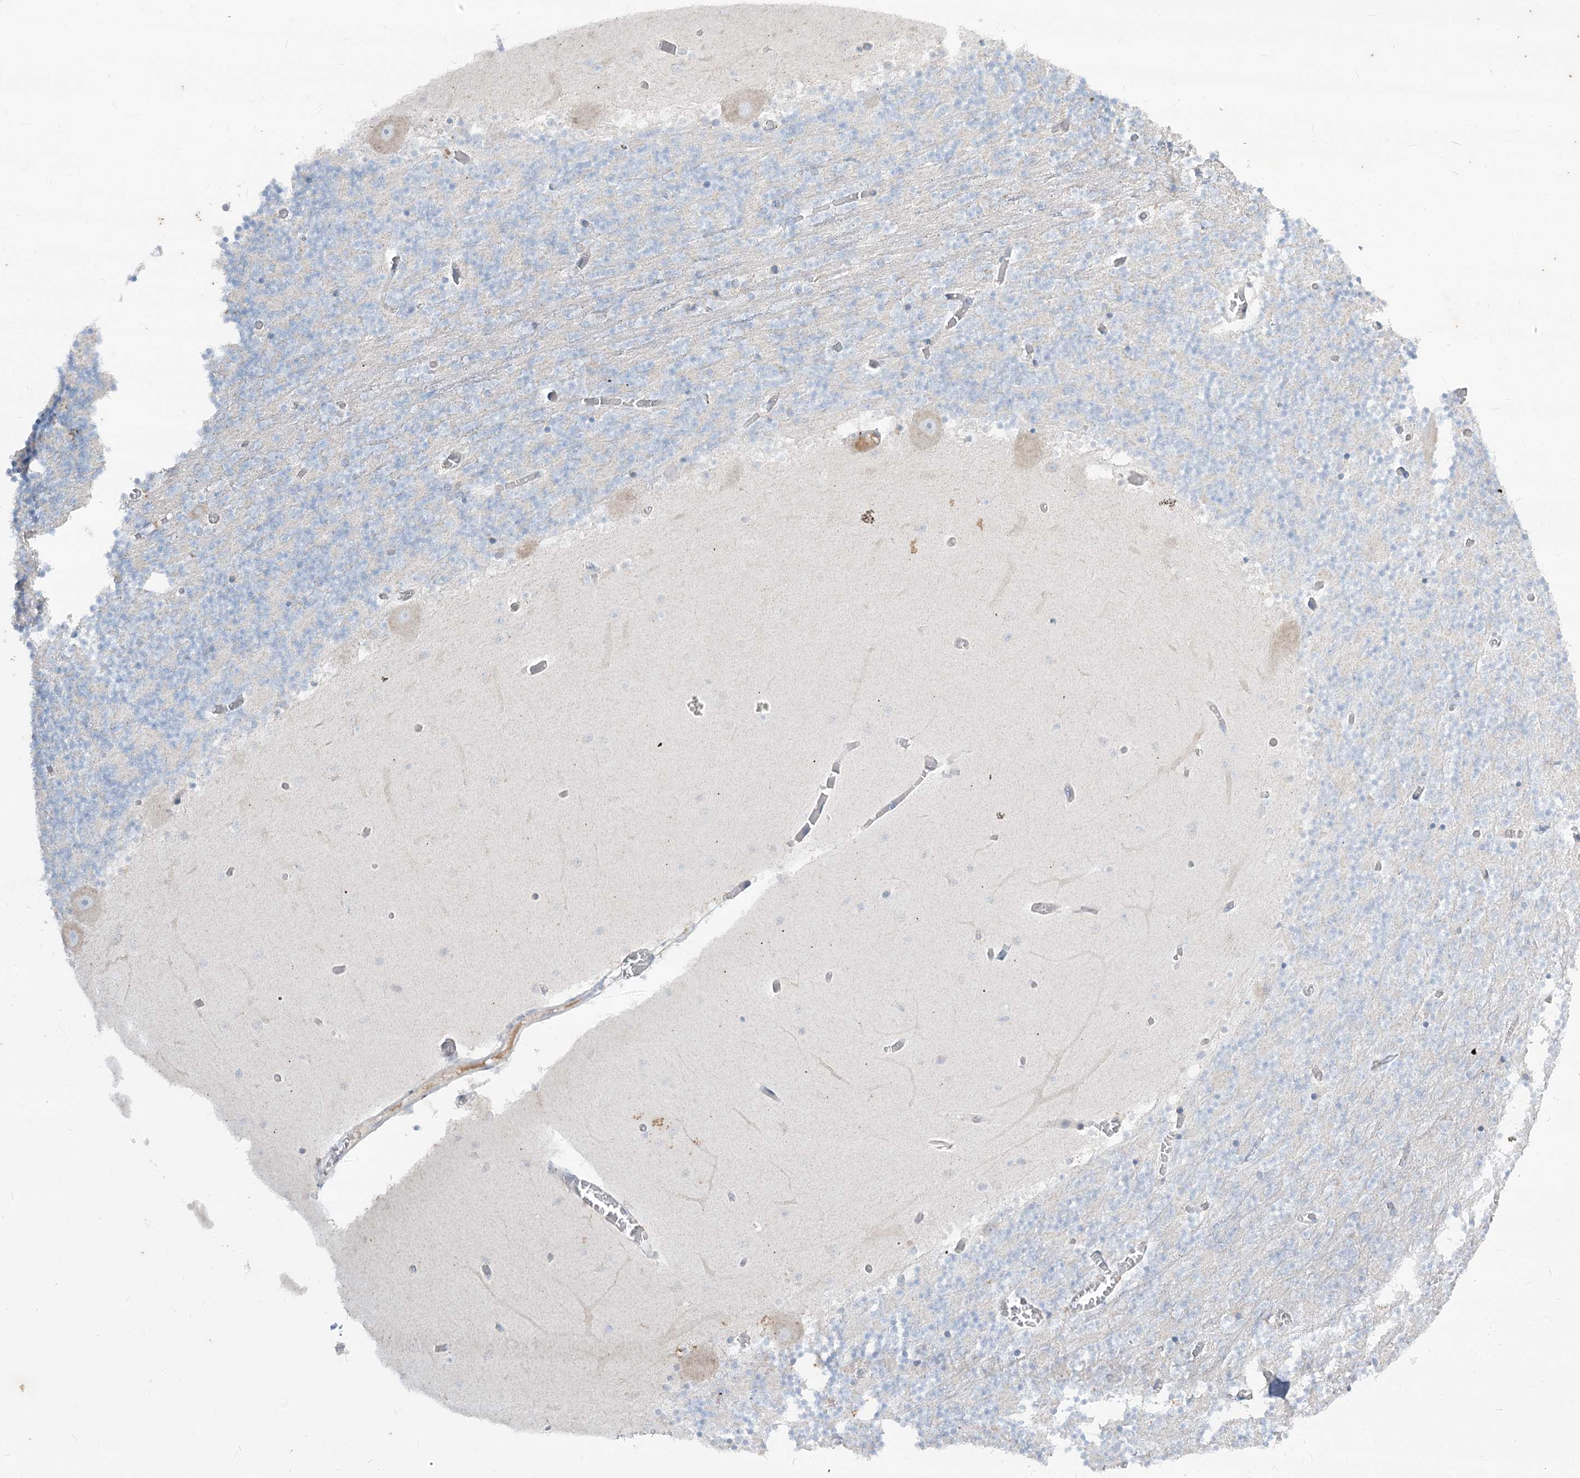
{"staining": {"intensity": "negative", "quantity": "none", "location": "none"}, "tissue": "cerebellum", "cell_type": "Cells in granular layer", "image_type": "normal", "snomed": [{"axis": "morphology", "description": "Normal tissue, NOS"}, {"axis": "topography", "description": "Cerebellum"}], "caption": "Immunohistochemistry (IHC) of unremarkable cerebellum displays no expression in cells in granular layer. (DAB (3,3'-diaminobenzidine) immunohistochemistry (IHC), high magnification).", "gene": "ABITRAM", "patient": {"sex": "female", "age": 28}}